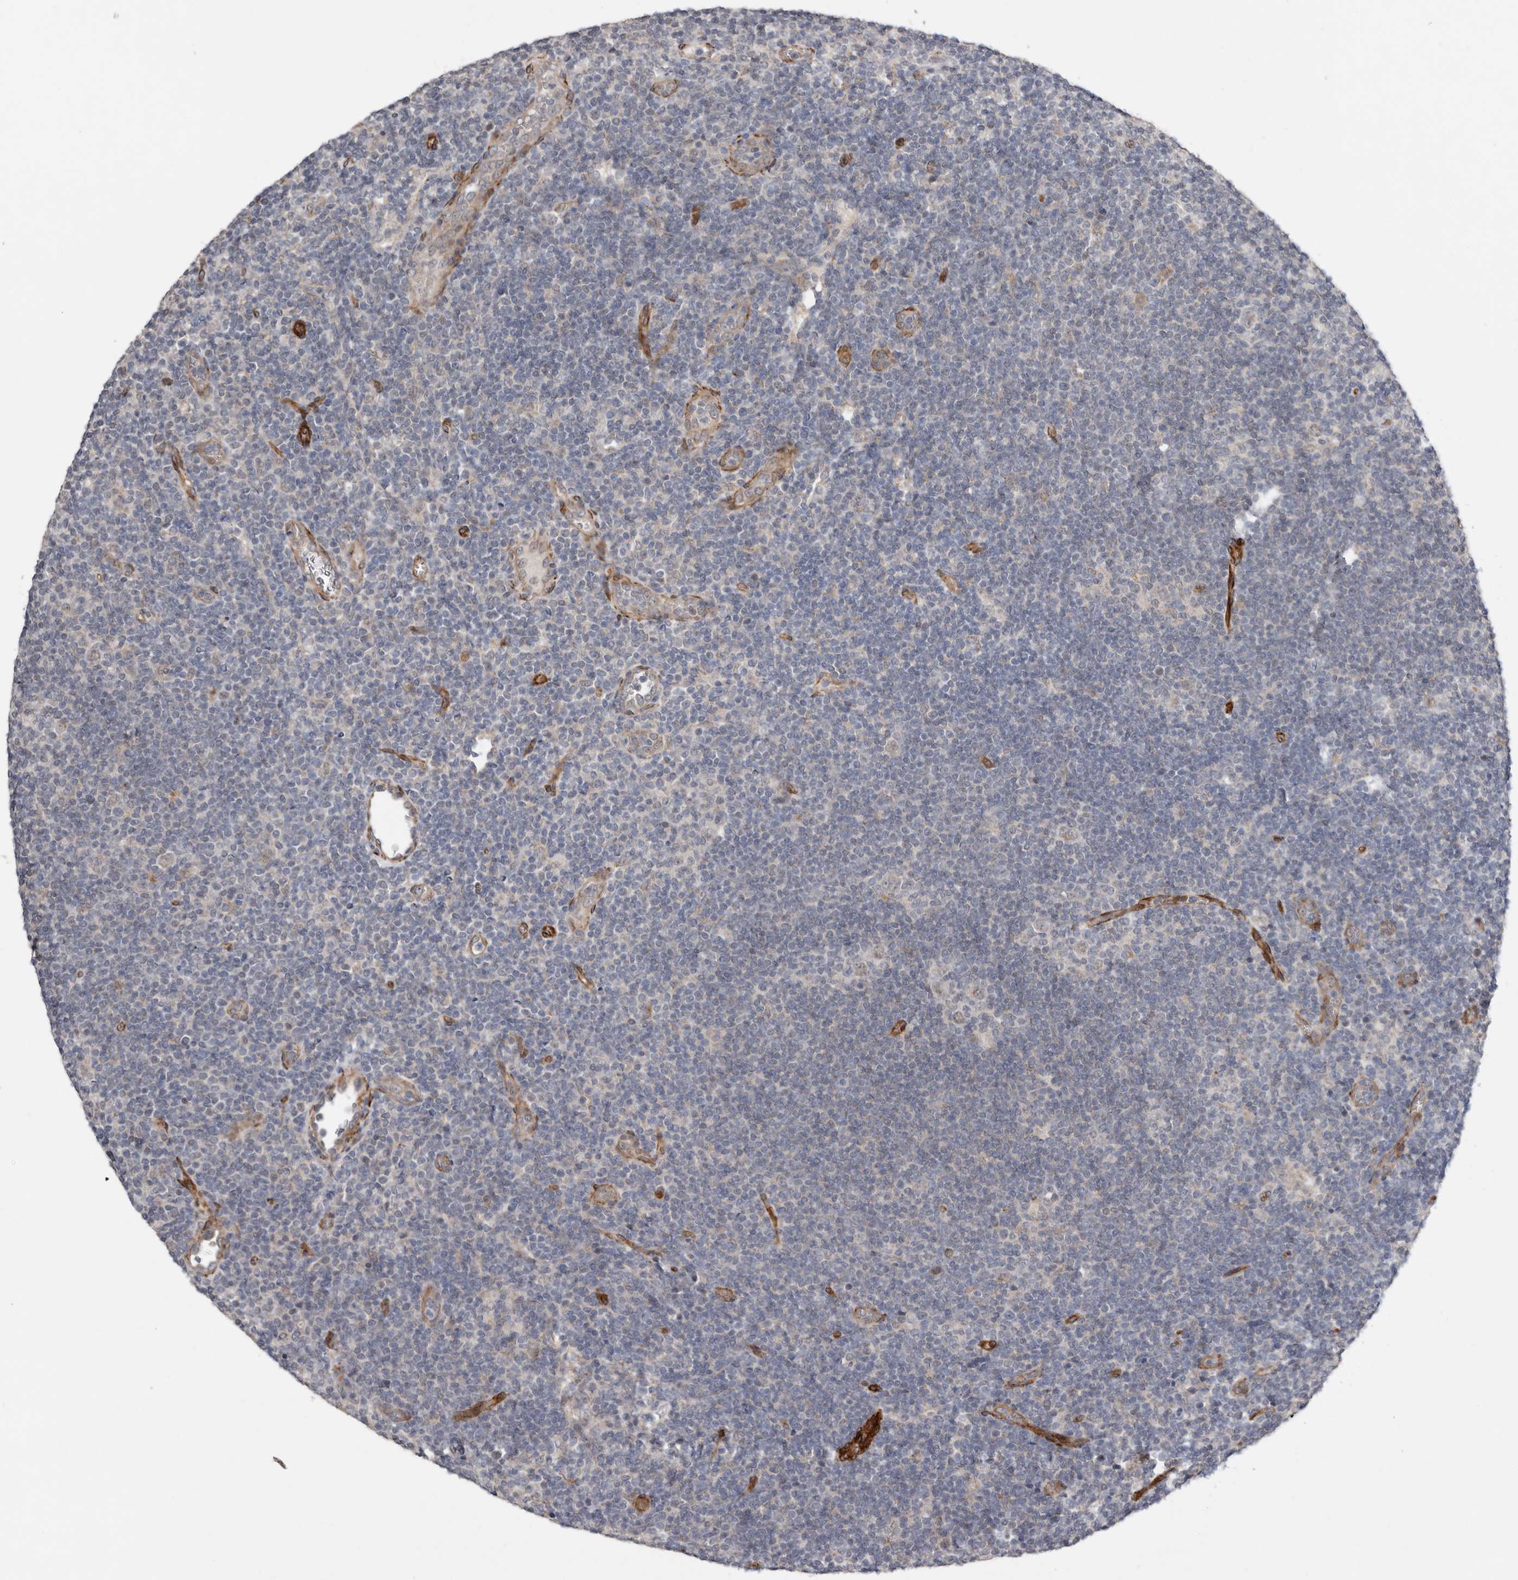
{"staining": {"intensity": "weak", "quantity": "<25%", "location": "nuclear"}, "tissue": "lymphoma", "cell_type": "Tumor cells", "image_type": "cancer", "snomed": [{"axis": "morphology", "description": "Hodgkin's disease, NOS"}, {"axis": "topography", "description": "Lymph node"}], "caption": "High magnification brightfield microscopy of Hodgkin's disease stained with DAB (brown) and counterstained with hematoxylin (blue): tumor cells show no significant expression.", "gene": "RANBP17", "patient": {"sex": "female", "age": 57}}